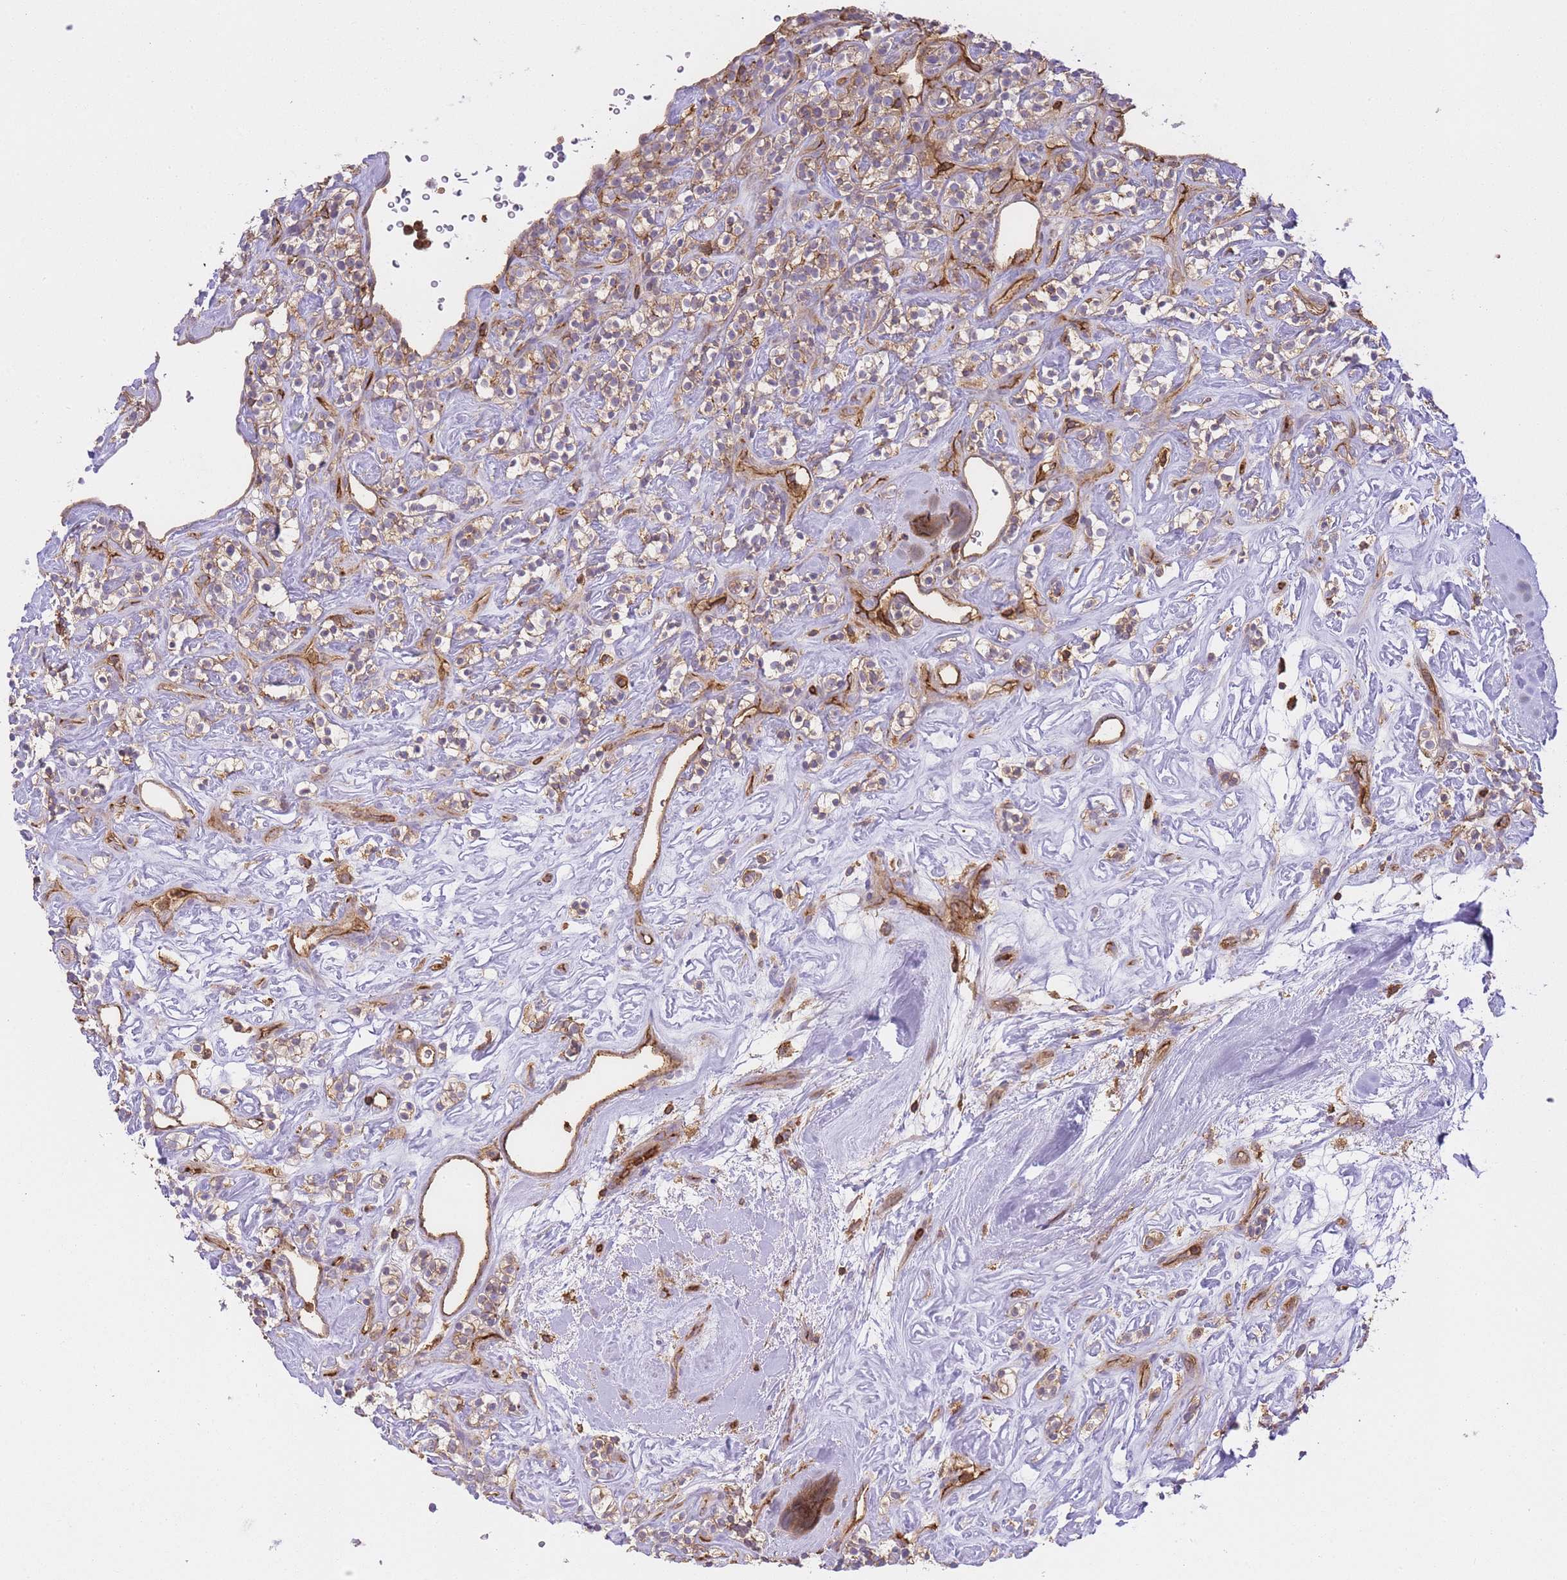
{"staining": {"intensity": "weak", "quantity": "25%-75%", "location": "cytoplasmic/membranous"}, "tissue": "renal cancer", "cell_type": "Tumor cells", "image_type": "cancer", "snomed": [{"axis": "morphology", "description": "Adenocarcinoma, NOS"}, {"axis": "topography", "description": "Kidney"}], "caption": "Immunohistochemistry (IHC) micrograph of neoplastic tissue: adenocarcinoma (renal) stained using IHC shows low levels of weak protein expression localized specifically in the cytoplasmic/membranous of tumor cells, appearing as a cytoplasmic/membranous brown color.", "gene": "MSN", "patient": {"sex": "male", "age": 77}}